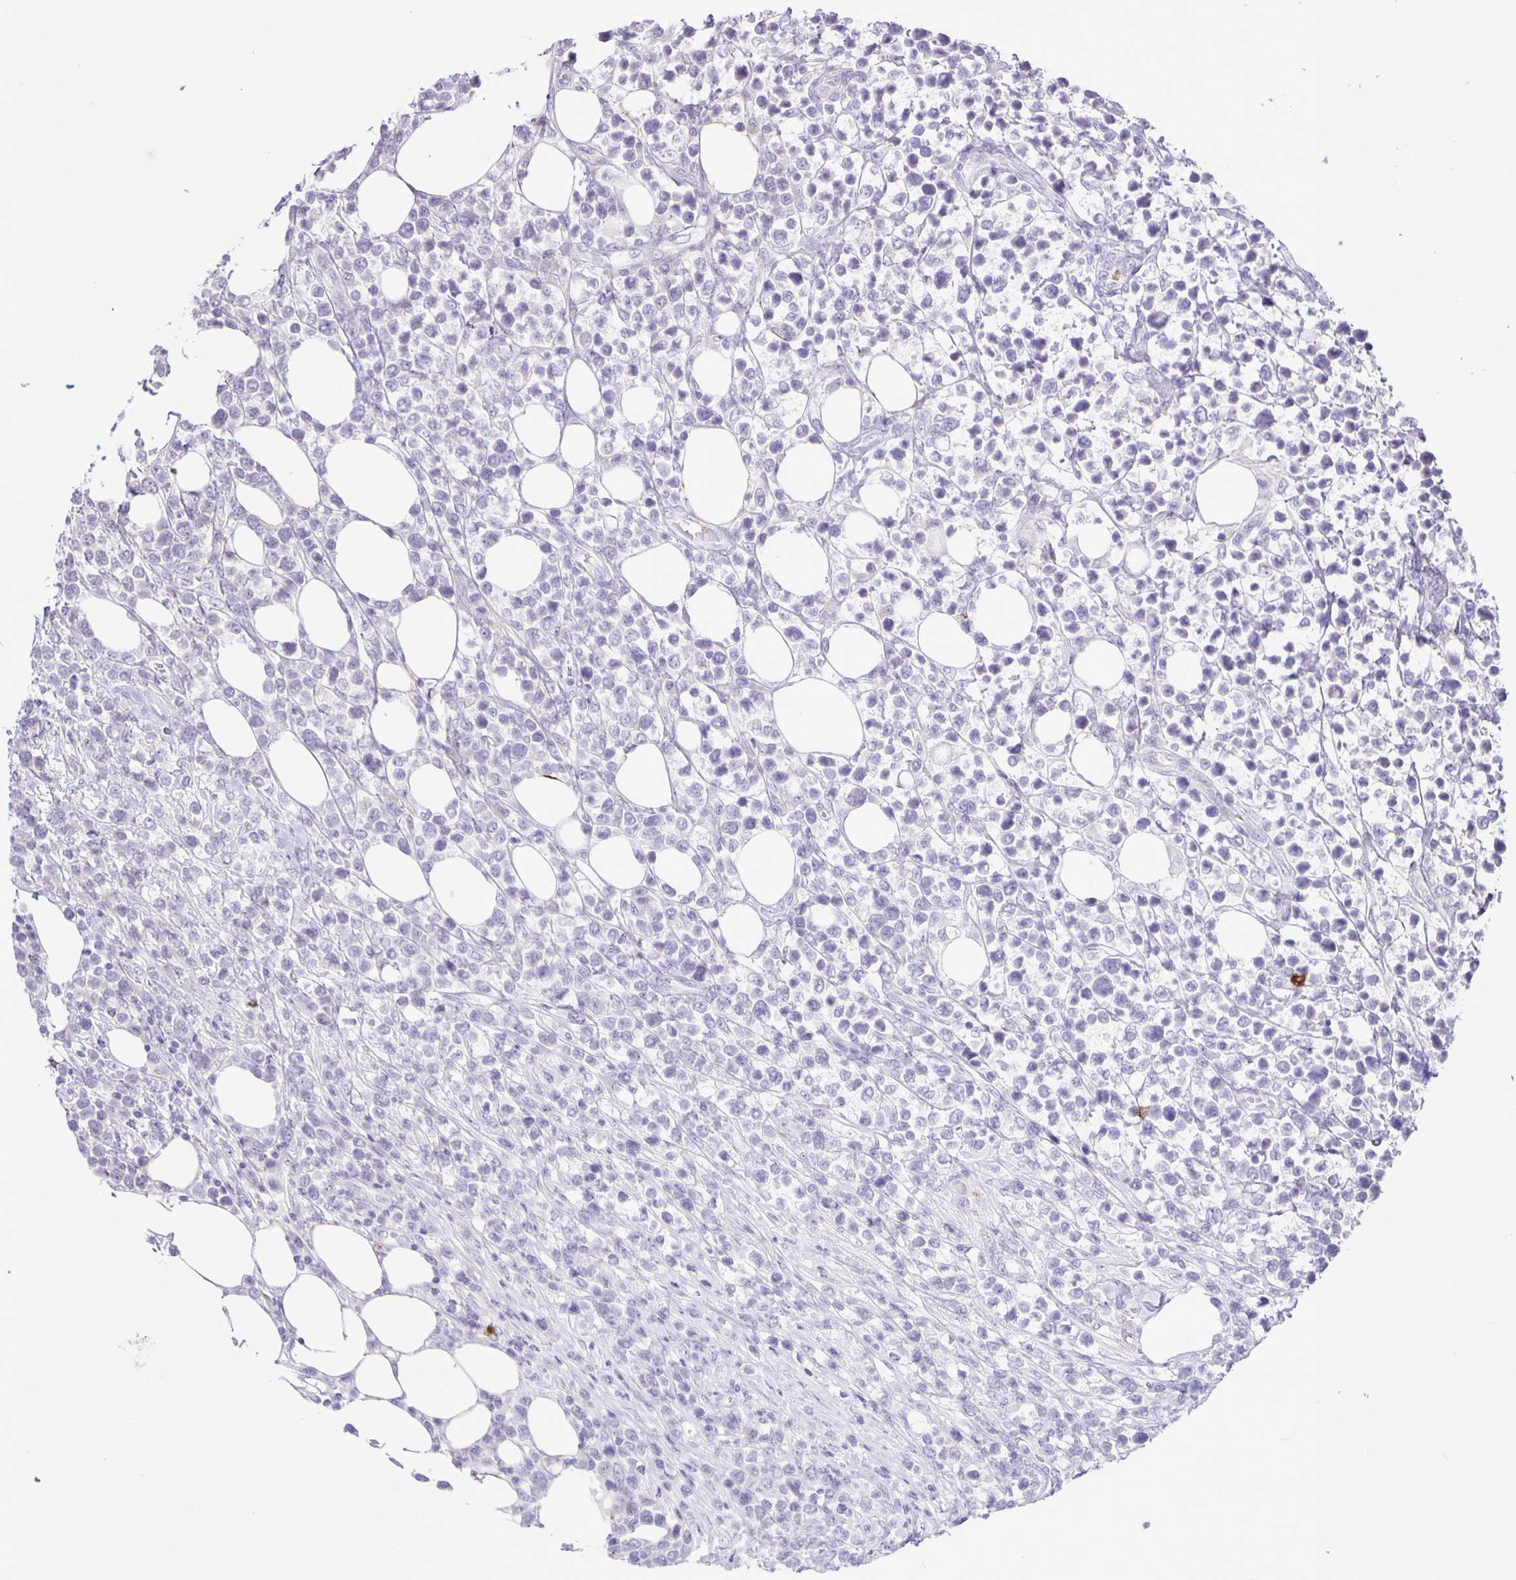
{"staining": {"intensity": "negative", "quantity": "none", "location": "none"}, "tissue": "lymphoma", "cell_type": "Tumor cells", "image_type": "cancer", "snomed": [{"axis": "morphology", "description": "Malignant lymphoma, non-Hodgkin's type, High grade"}, {"axis": "topography", "description": "Soft tissue"}], "caption": "The immunohistochemistry (IHC) histopathology image has no significant positivity in tumor cells of malignant lymphoma, non-Hodgkin's type (high-grade) tissue. (DAB (3,3'-diaminobenzidine) immunohistochemistry (IHC) with hematoxylin counter stain).", "gene": "ADCK1", "patient": {"sex": "female", "age": 56}}